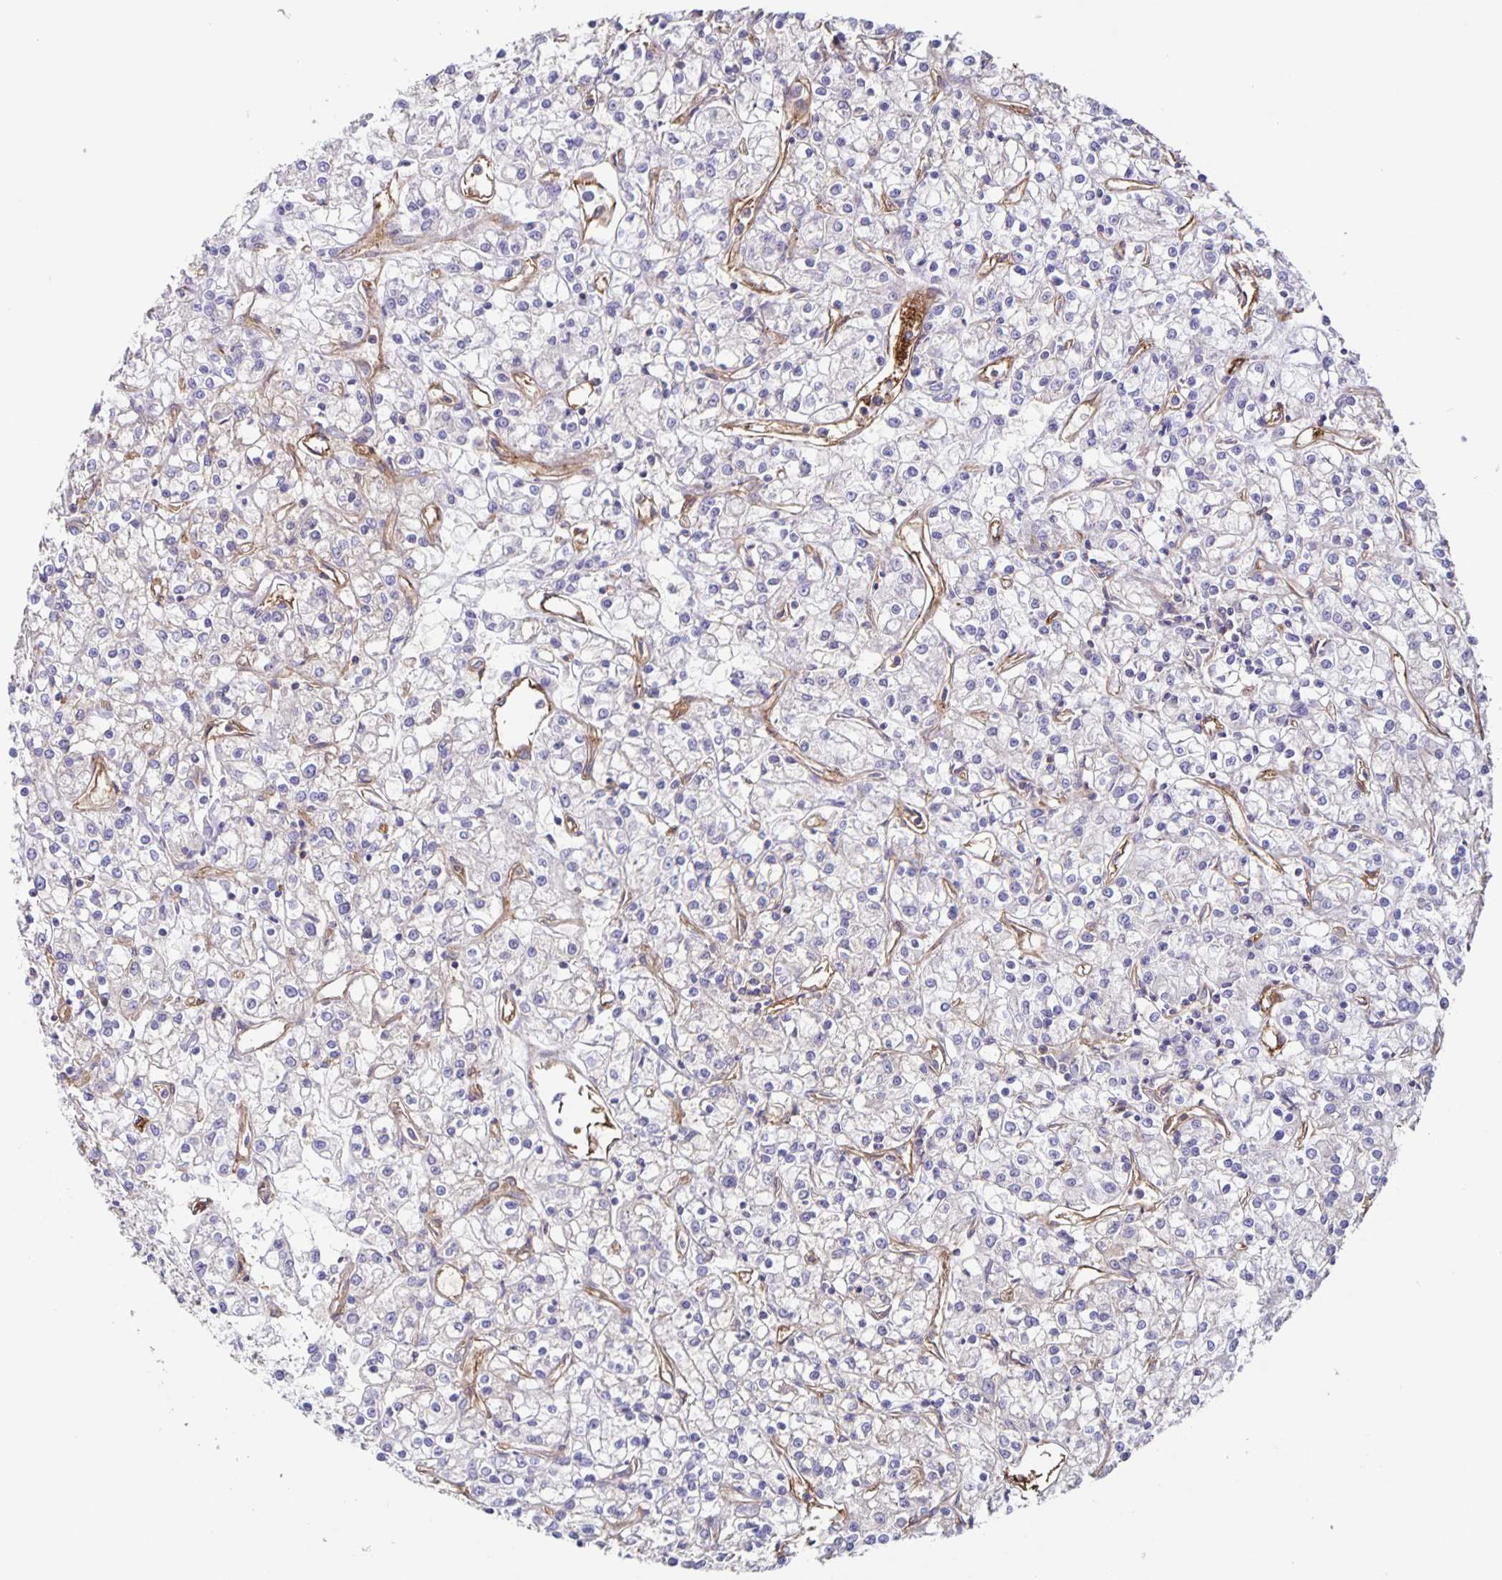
{"staining": {"intensity": "negative", "quantity": "none", "location": "none"}, "tissue": "renal cancer", "cell_type": "Tumor cells", "image_type": "cancer", "snomed": [{"axis": "morphology", "description": "Adenocarcinoma, NOS"}, {"axis": "topography", "description": "Kidney"}], "caption": "An immunohistochemistry histopathology image of renal adenocarcinoma is shown. There is no staining in tumor cells of renal adenocarcinoma.", "gene": "ITGA2", "patient": {"sex": "female", "age": 59}}